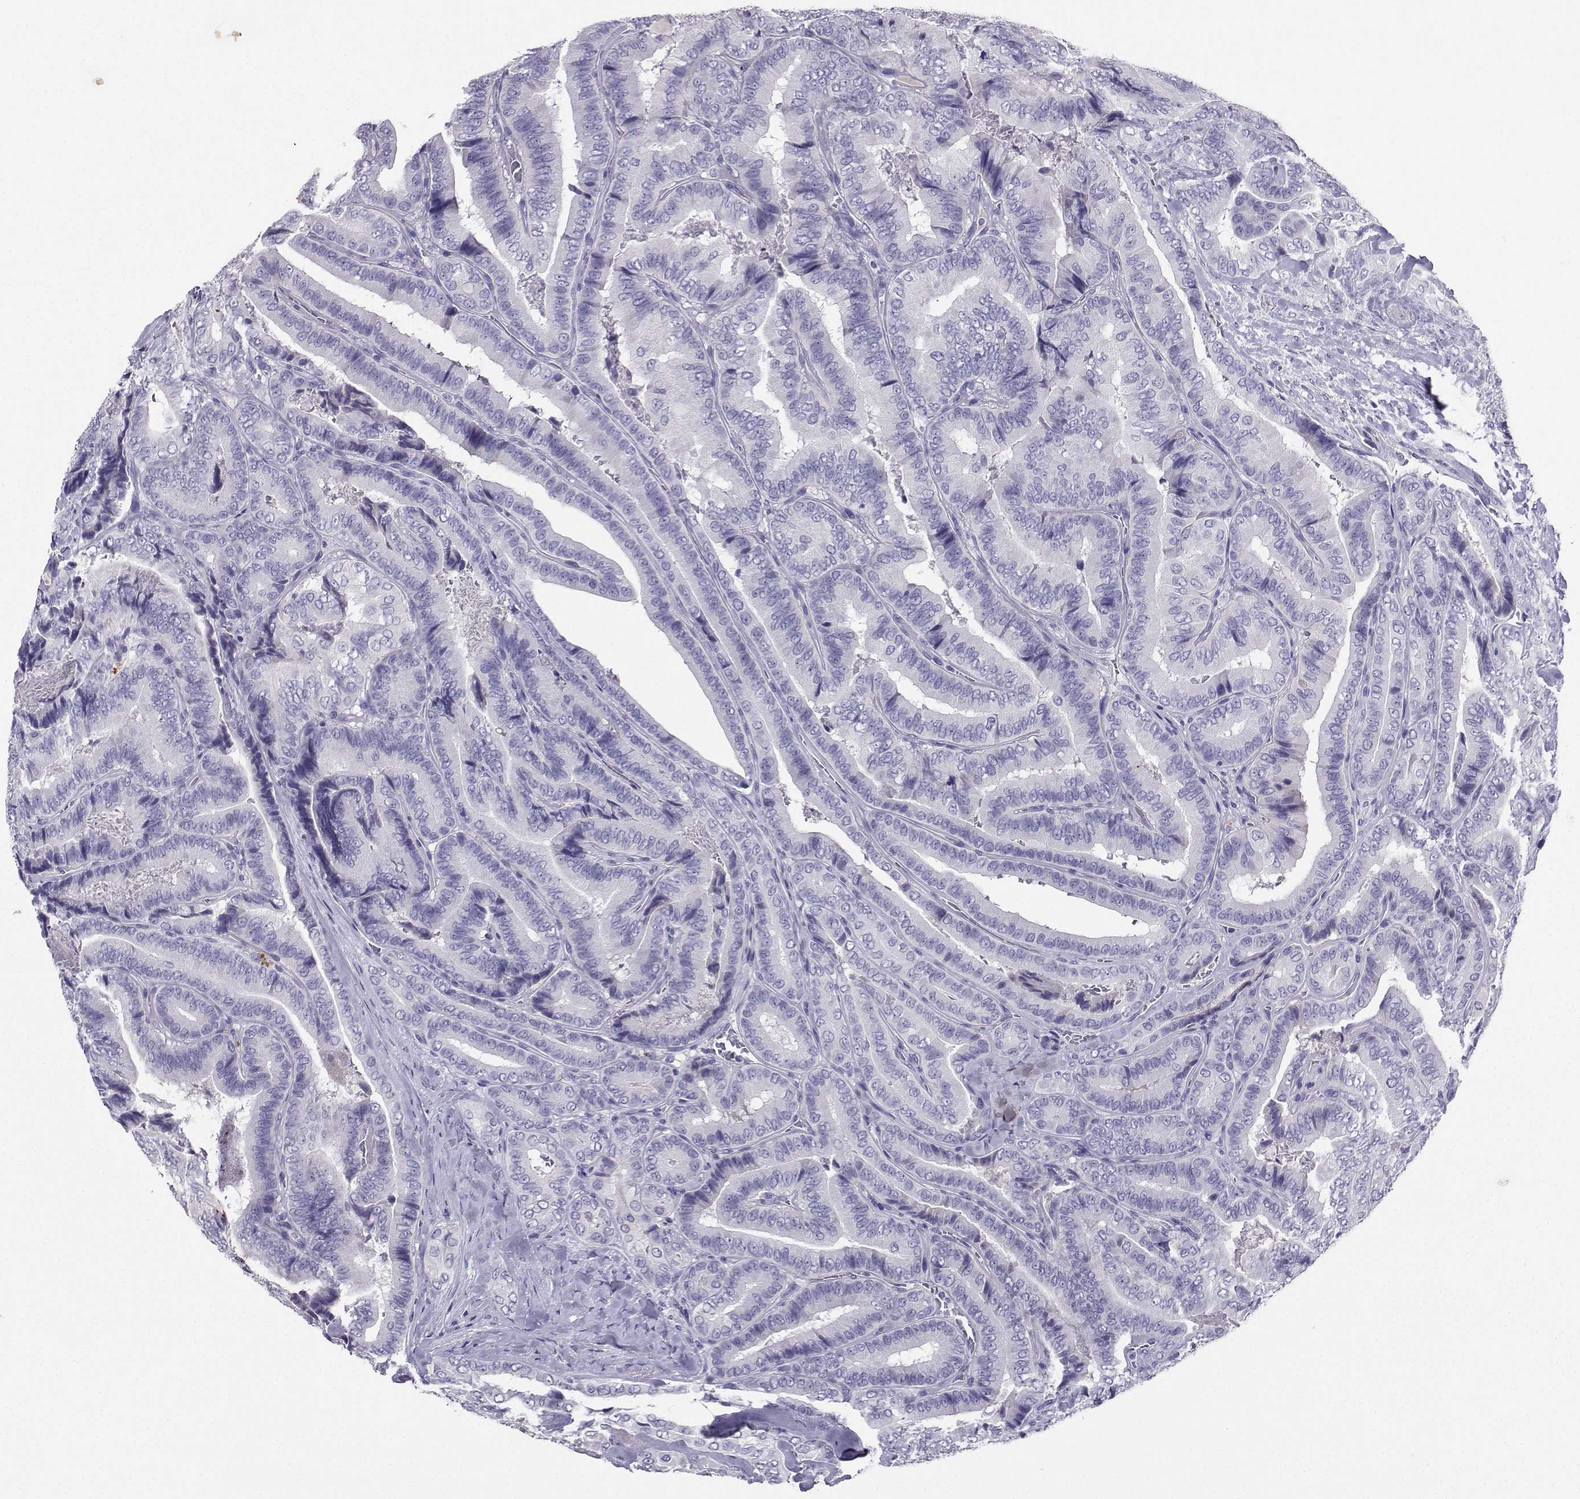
{"staining": {"intensity": "negative", "quantity": "none", "location": "none"}, "tissue": "thyroid cancer", "cell_type": "Tumor cells", "image_type": "cancer", "snomed": [{"axis": "morphology", "description": "Papillary adenocarcinoma, NOS"}, {"axis": "topography", "description": "Thyroid gland"}], "caption": "Immunohistochemistry of human papillary adenocarcinoma (thyroid) shows no staining in tumor cells. The staining was performed using DAB (3,3'-diaminobenzidine) to visualize the protein expression in brown, while the nuclei were stained in blue with hematoxylin (Magnification: 20x).", "gene": "GRIK4", "patient": {"sex": "male", "age": 61}}